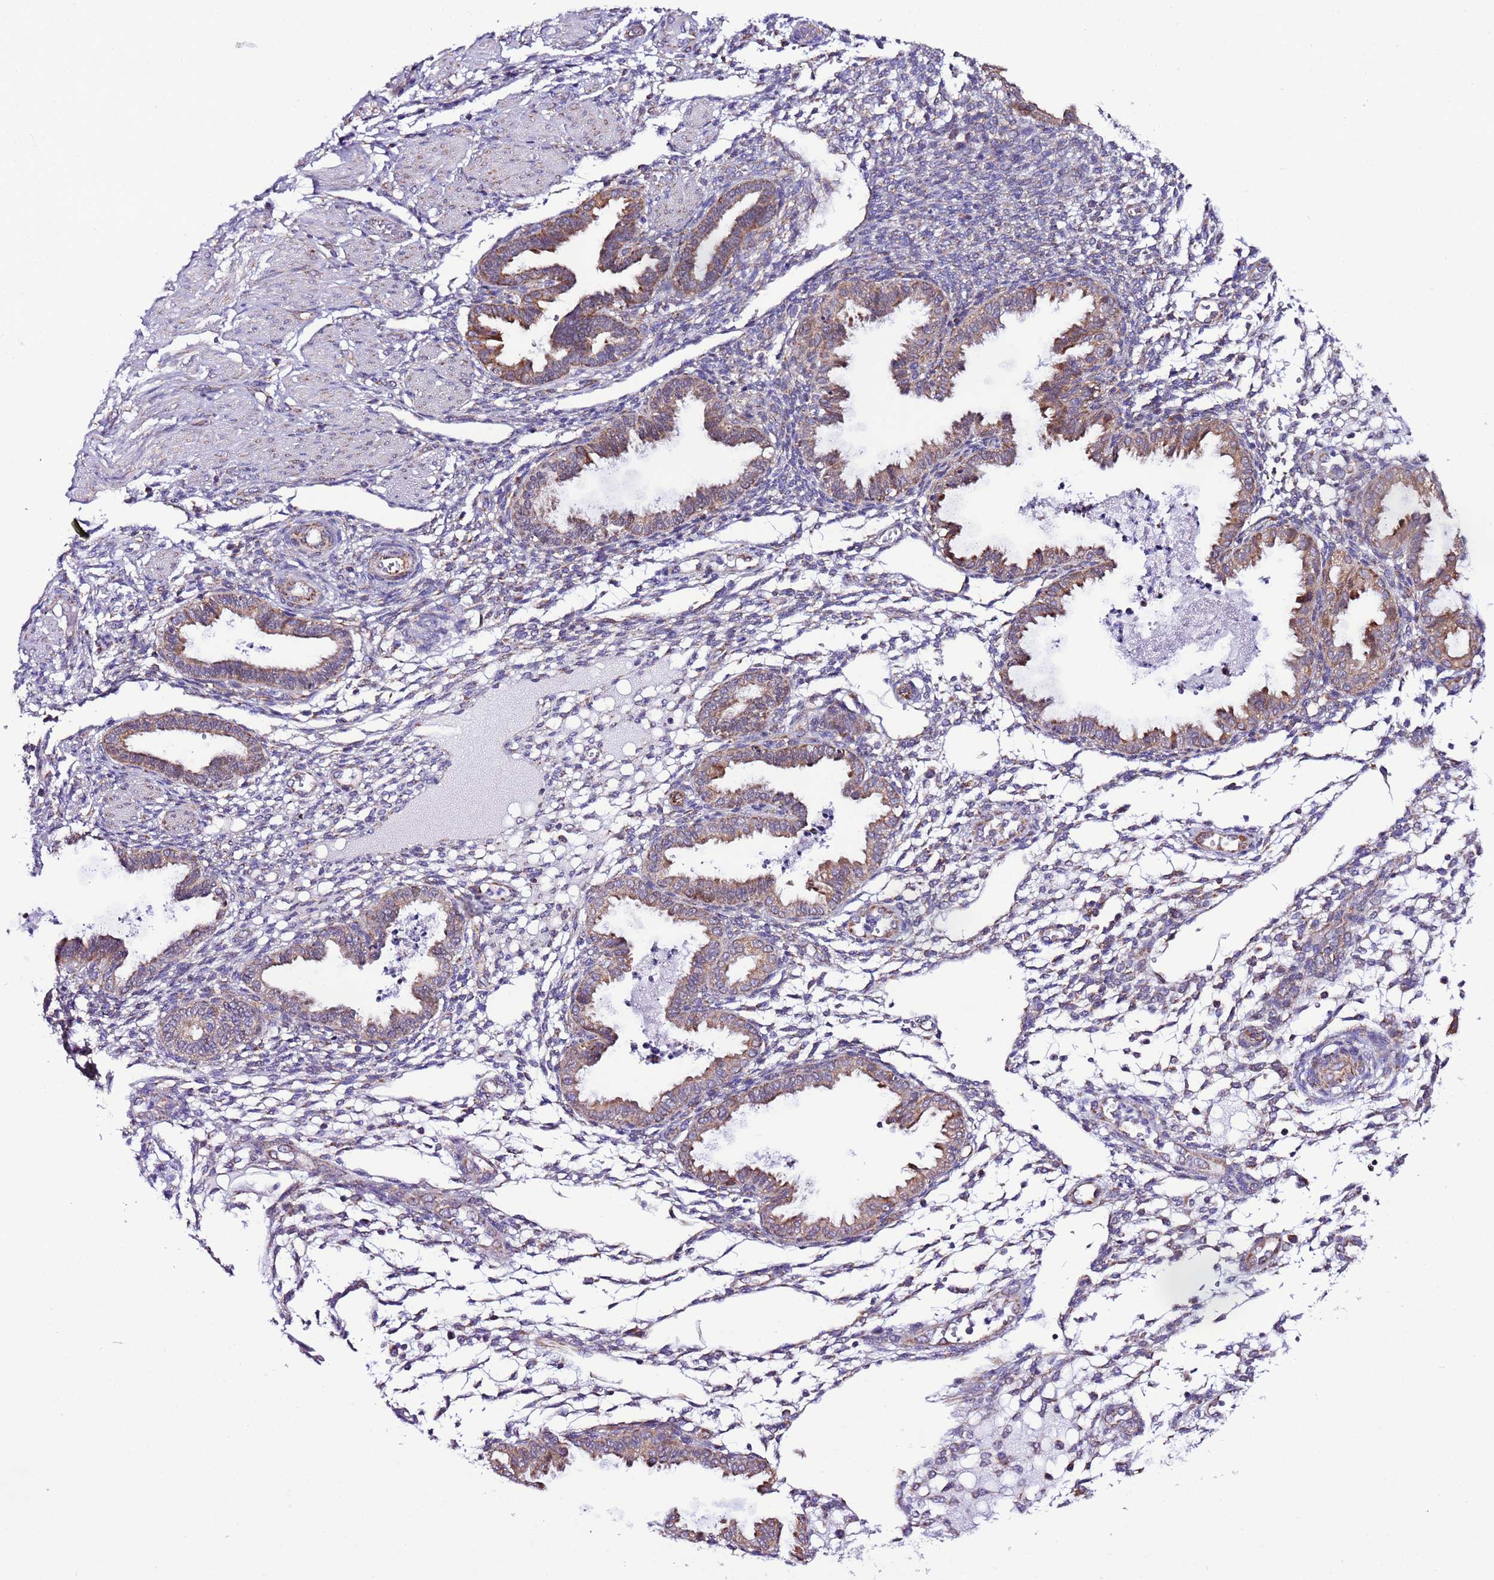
{"staining": {"intensity": "negative", "quantity": "none", "location": "none"}, "tissue": "endometrium", "cell_type": "Cells in endometrial stroma", "image_type": "normal", "snomed": [{"axis": "morphology", "description": "Normal tissue, NOS"}, {"axis": "topography", "description": "Endometrium"}], "caption": "IHC histopathology image of normal human endometrium stained for a protein (brown), which shows no staining in cells in endometrial stroma.", "gene": "AHI1", "patient": {"sex": "female", "age": 33}}